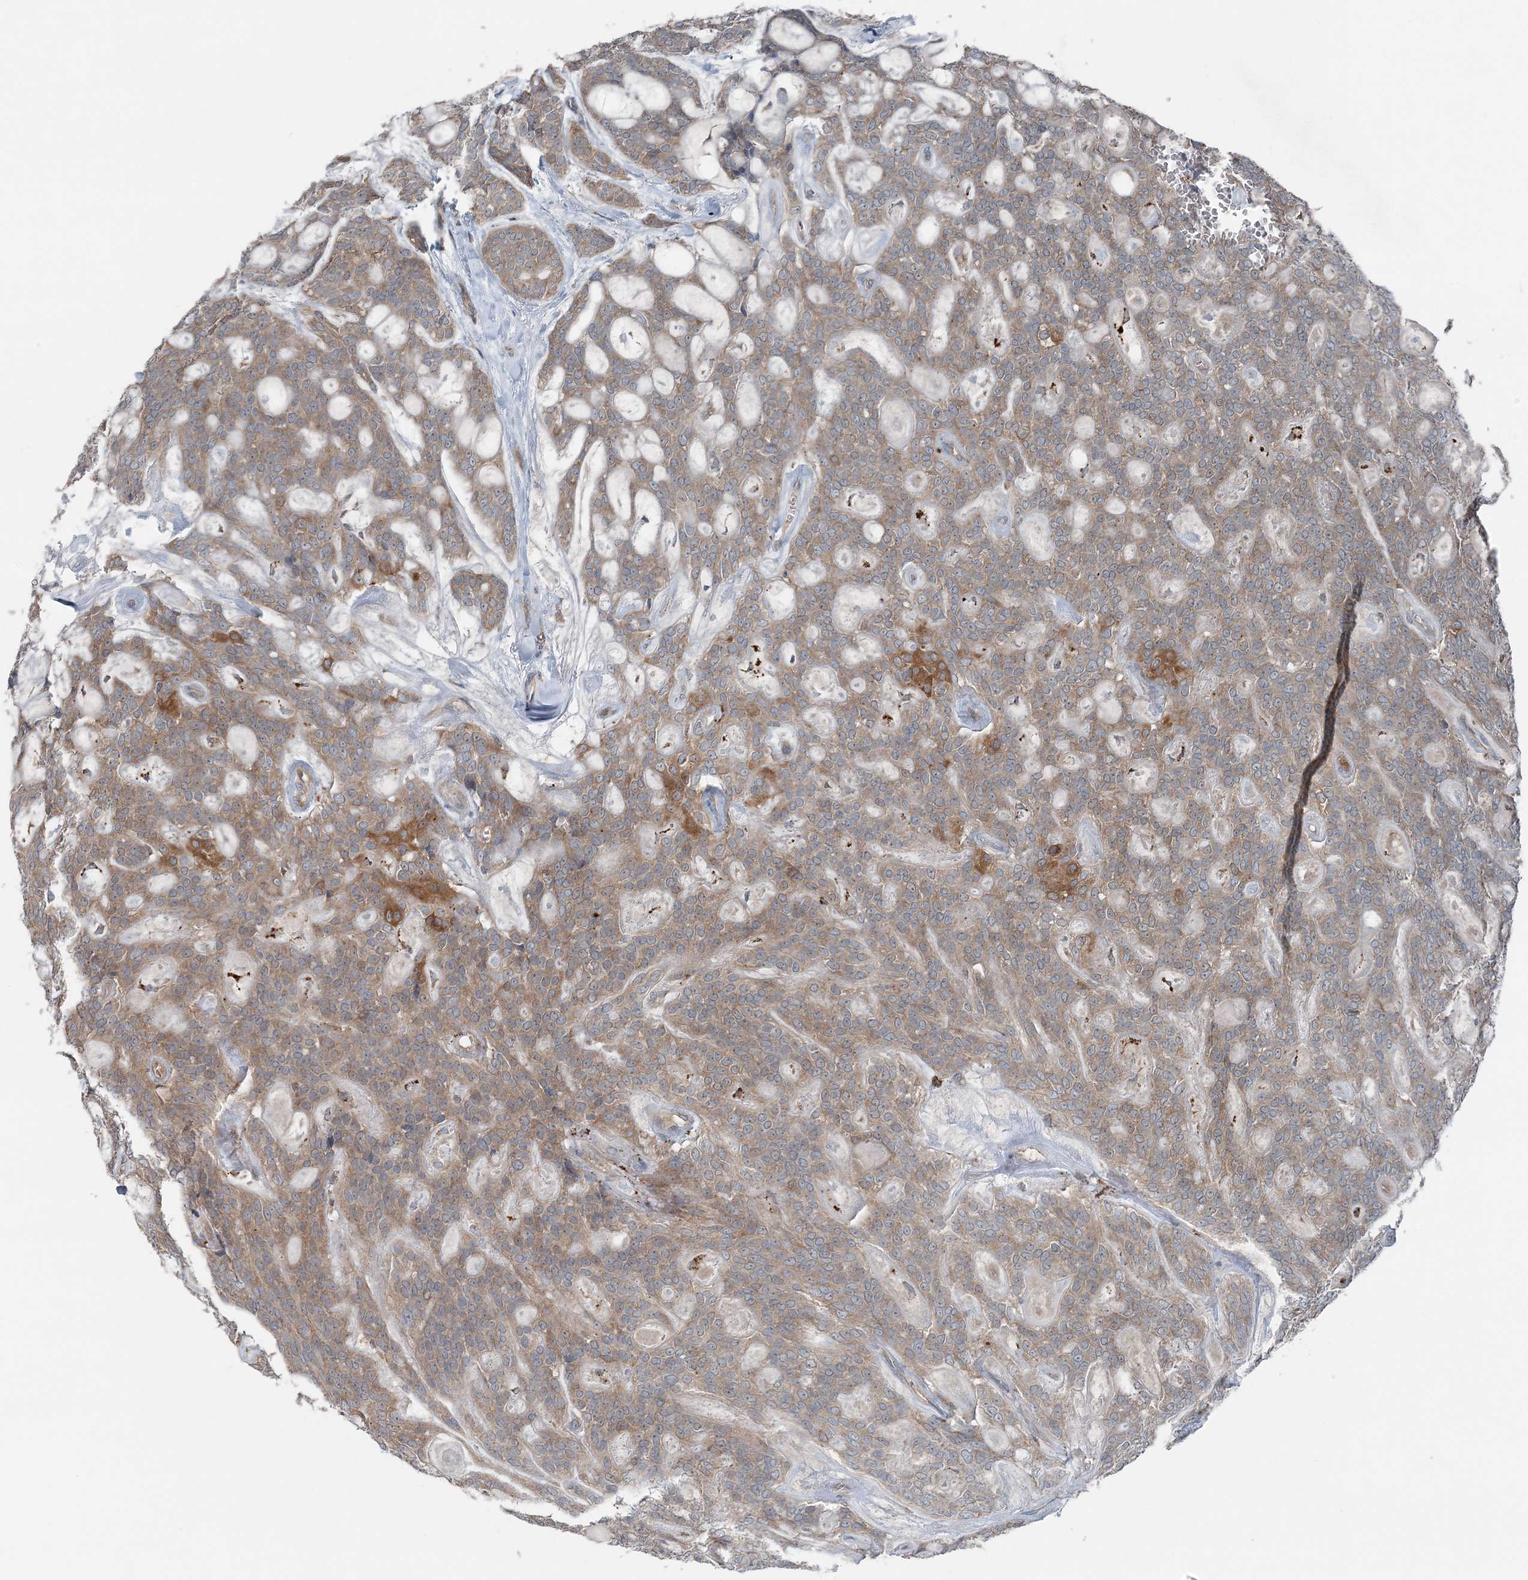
{"staining": {"intensity": "moderate", "quantity": "25%-75%", "location": "cytoplasmic/membranous"}, "tissue": "head and neck cancer", "cell_type": "Tumor cells", "image_type": "cancer", "snomed": [{"axis": "morphology", "description": "Adenocarcinoma, NOS"}, {"axis": "topography", "description": "Head-Neck"}], "caption": "Head and neck adenocarcinoma tissue reveals moderate cytoplasmic/membranous staining in approximately 25%-75% of tumor cells", "gene": "ASNSD1", "patient": {"sex": "male", "age": 66}}